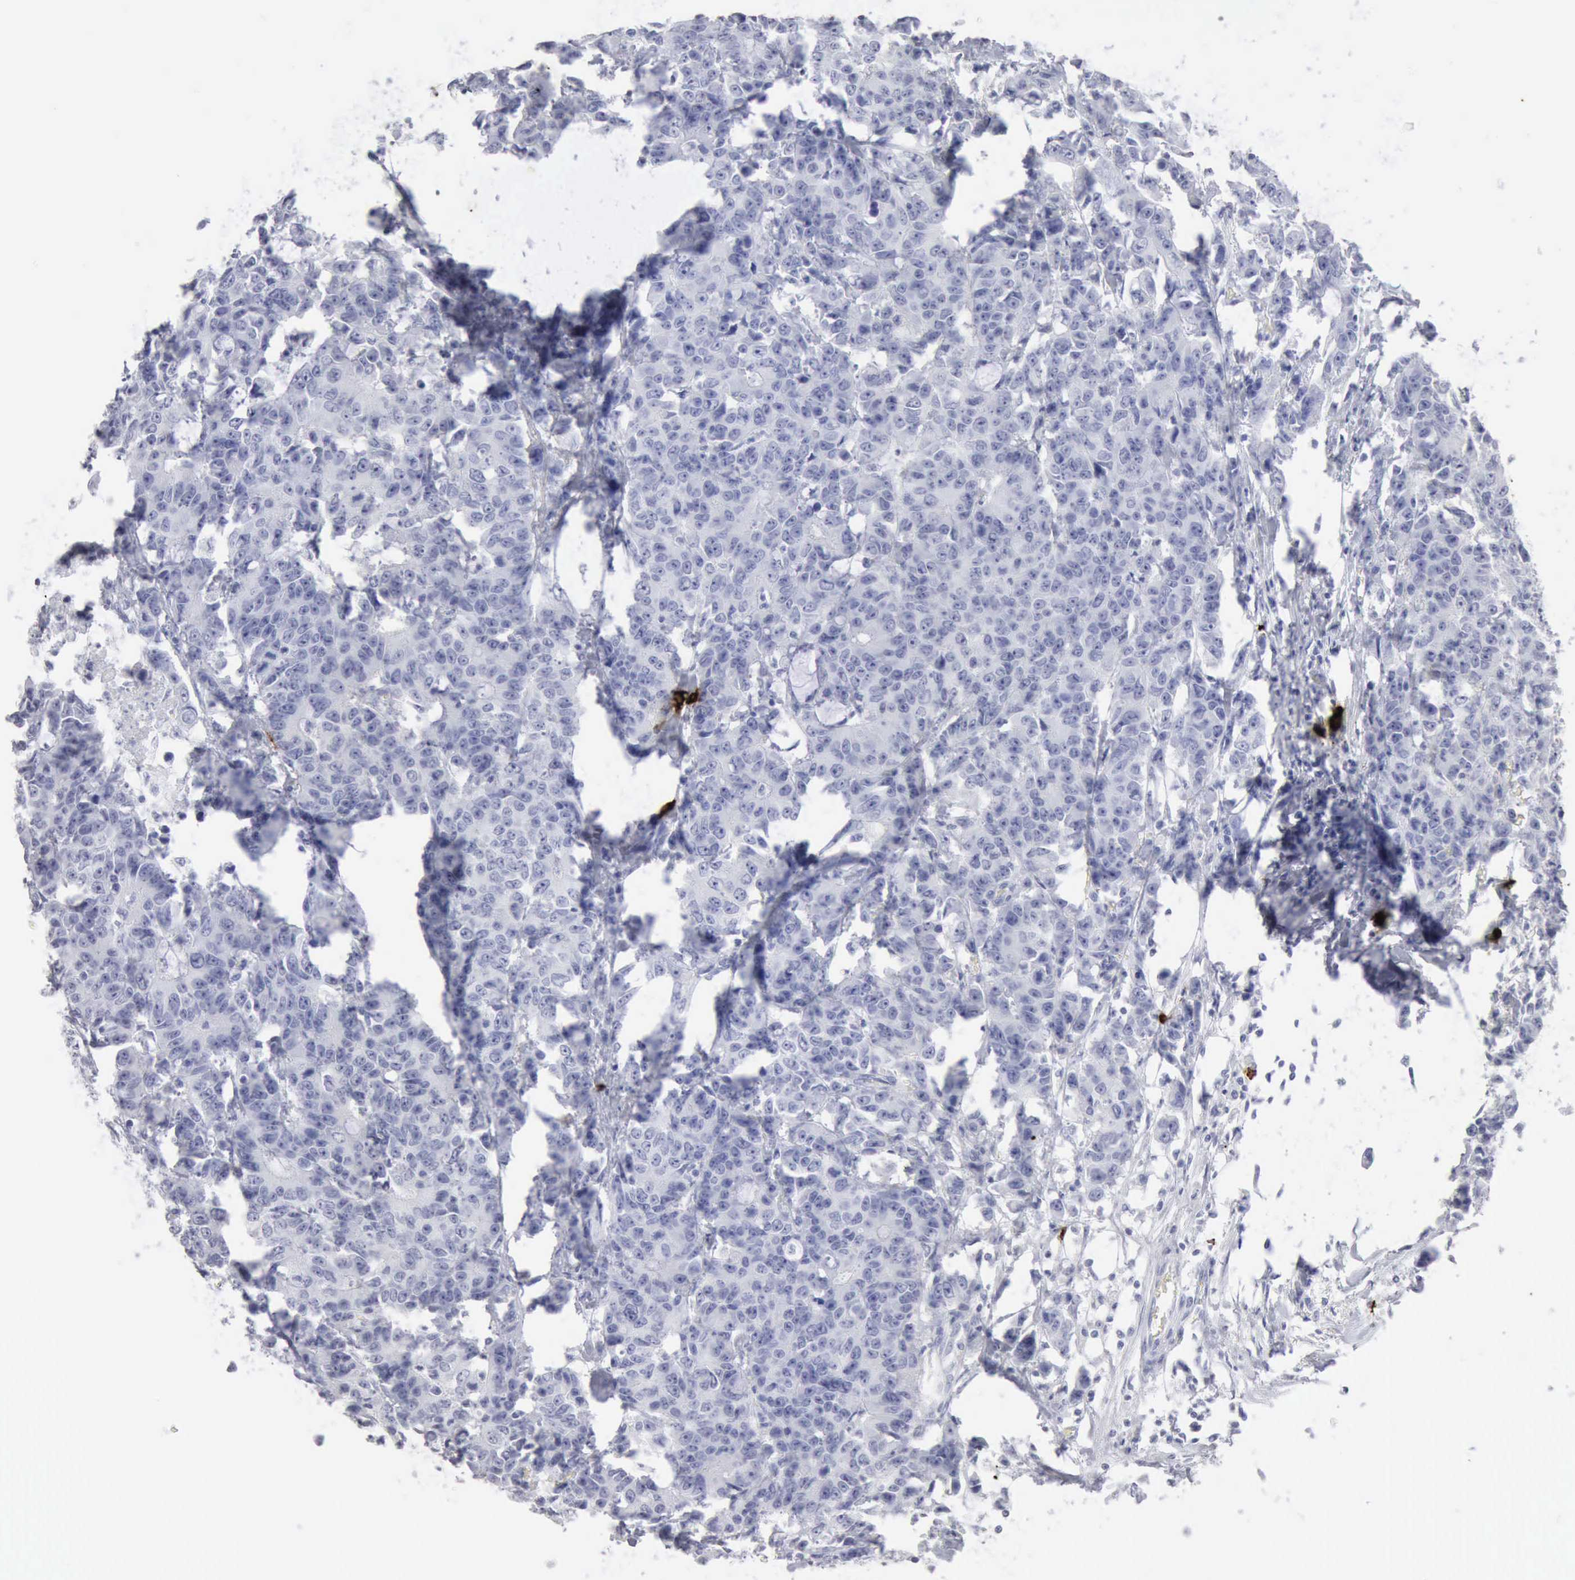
{"staining": {"intensity": "negative", "quantity": "none", "location": "none"}, "tissue": "colorectal cancer", "cell_type": "Tumor cells", "image_type": "cancer", "snomed": [{"axis": "morphology", "description": "Adenocarcinoma, NOS"}, {"axis": "topography", "description": "Colon"}], "caption": "This micrograph is of colorectal cancer stained with immunohistochemistry to label a protein in brown with the nuclei are counter-stained blue. There is no positivity in tumor cells. (DAB immunohistochemistry (IHC) with hematoxylin counter stain).", "gene": "CMA1", "patient": {"sex": "female", "age": 86}}